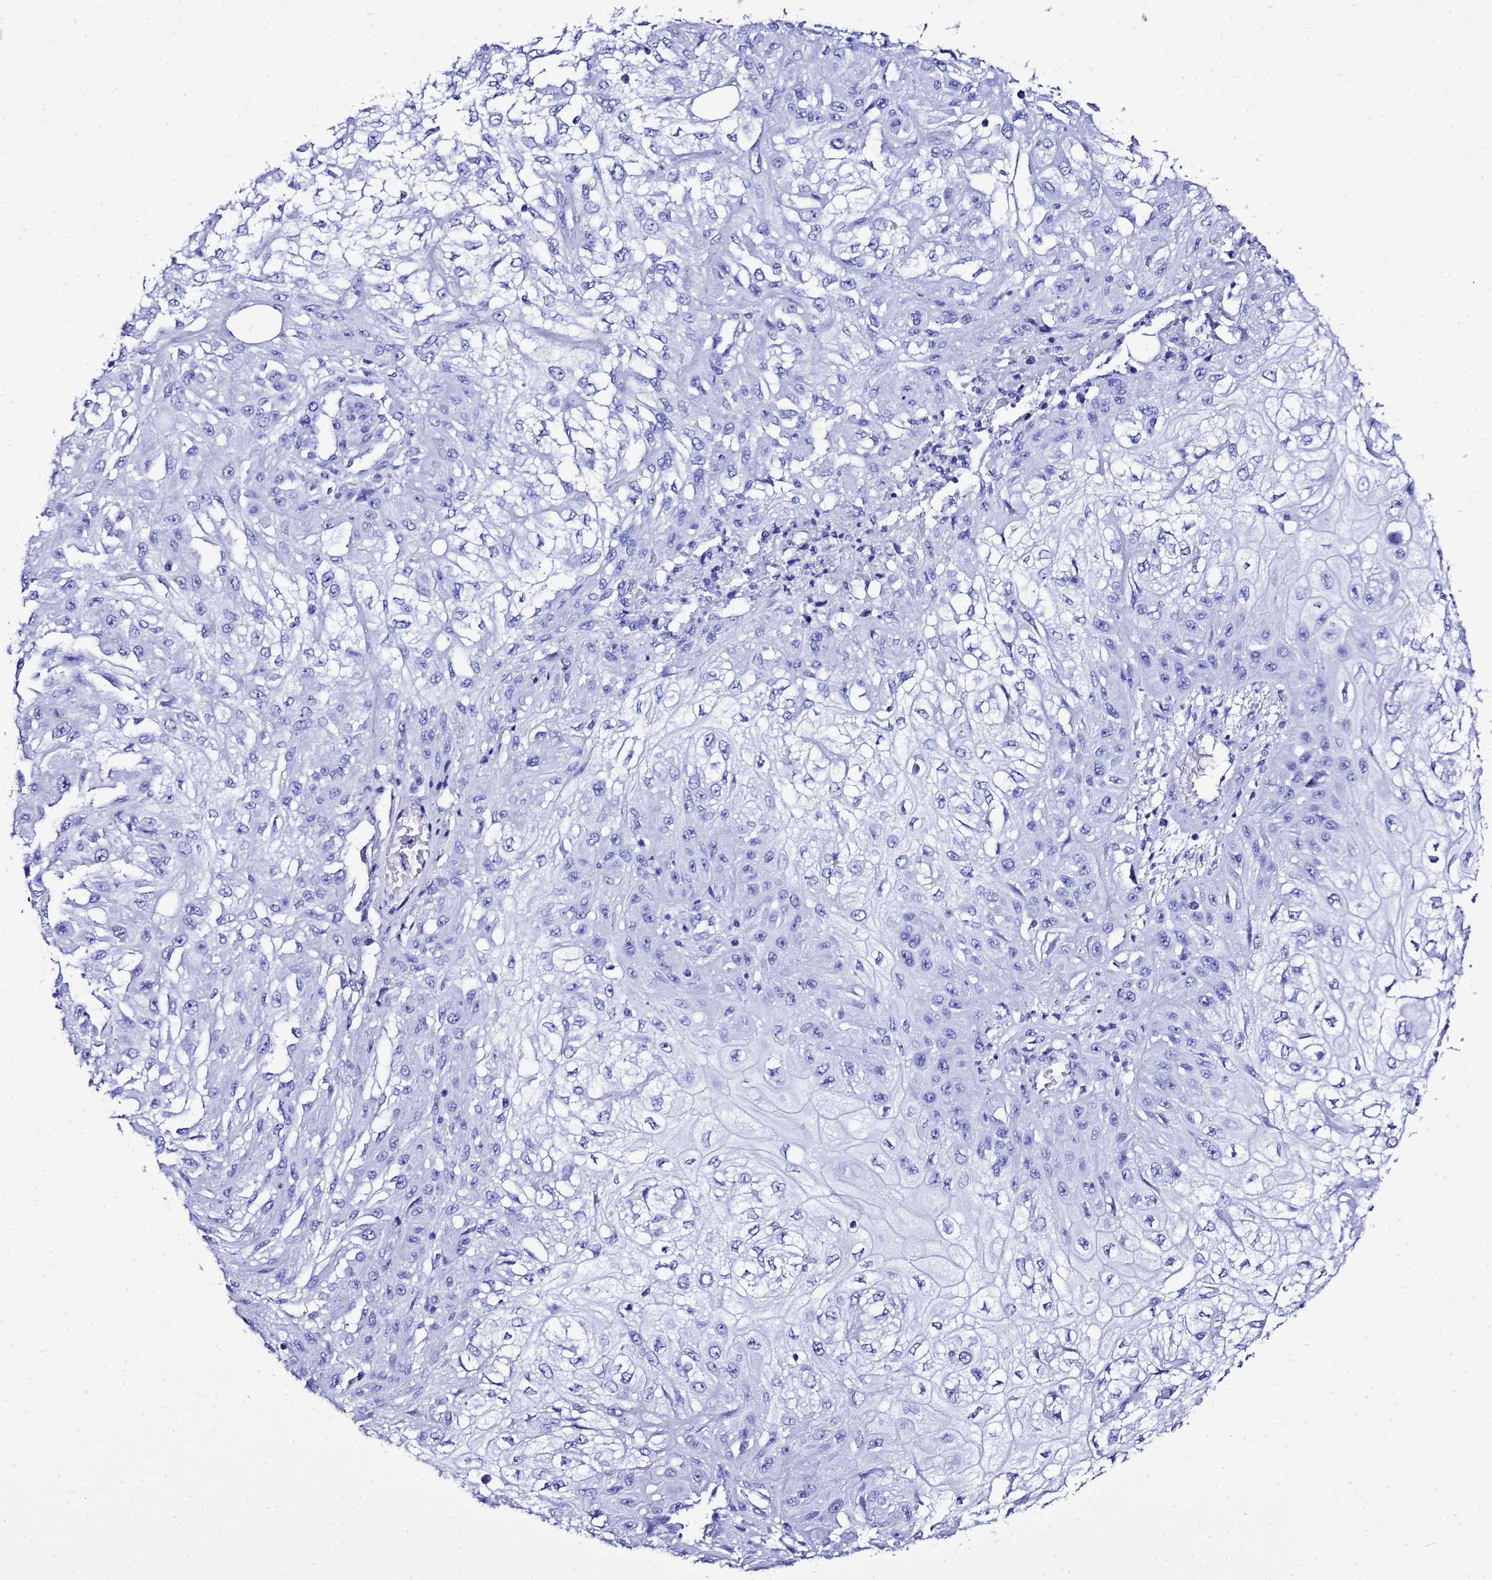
{"staining": {"intensity": "negative", "quantity": "none", "location": "none"}, "tissue": "skin cancer", "cell_type": "Tumor cells", "image_type": "cancer", "snomed": [{"axis": "morphology", "description": "Squamous cell carcinoma, NOS"}, {"axis": "morphology", "description": "Squamous cell carcinoma, metastatic, NOS"}, {"axis": "topography", "description": "Skin"}, {"axis": "topography", "description": "Lymph node"}], "caption": "The micrograph shows no staining of tumor cells in skin cancer (squamous cell carcinoma). (DAB immunohistochemistry (IHC) with hematoxylin counter stain).", "gene": "LIPF", "patient": {"sex": "male", "age": 75}}